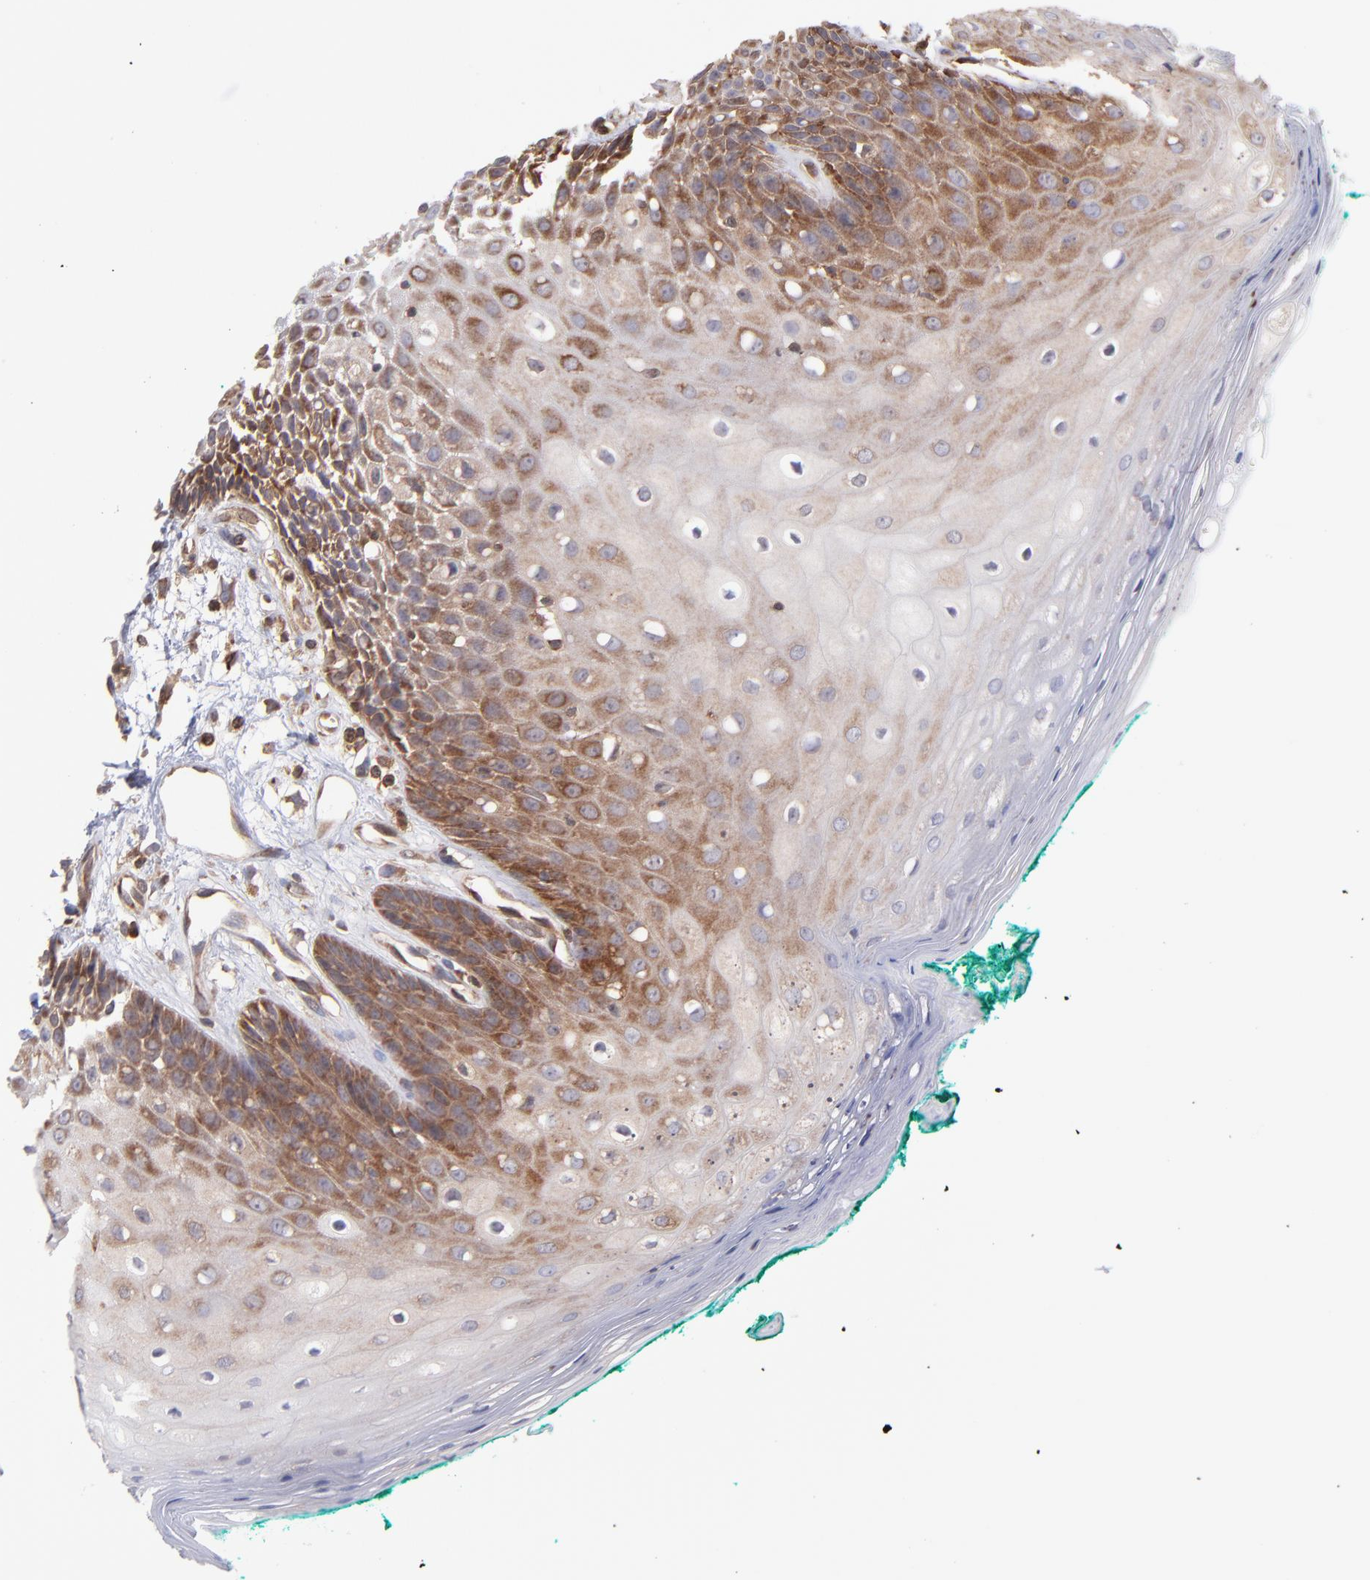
{"staining": {"intensity": "strong", "quantity": ">75%", "location": "cytoplasmic/membranous"}, "tissue": "oral mucosa", "cell_type": "Squamous epithelial cells", "image_type": "normal", "snomed": [{"axis": "morphology", "description": "Normal tissue, NOS"}, {"axis": "morphology", "description": "Squamous cell carcinoma, NOS"}, {"axis": "topography", "description": "Skeletal muscle"}, {"axis": "topography", "description": "Oral tissue"}, {"axis": "topography", "description": "Head-Neck"}], "caption": "Immunohistochemical staining of normal human oral mucosa displays high levels of strong cytoplasmic/membranous expression in approximately >75% of squamous epithelial cells. Nuclei are stained in blue.", "gene": "MAPRE1", "patient": {"sex": "female", "age": 84}}